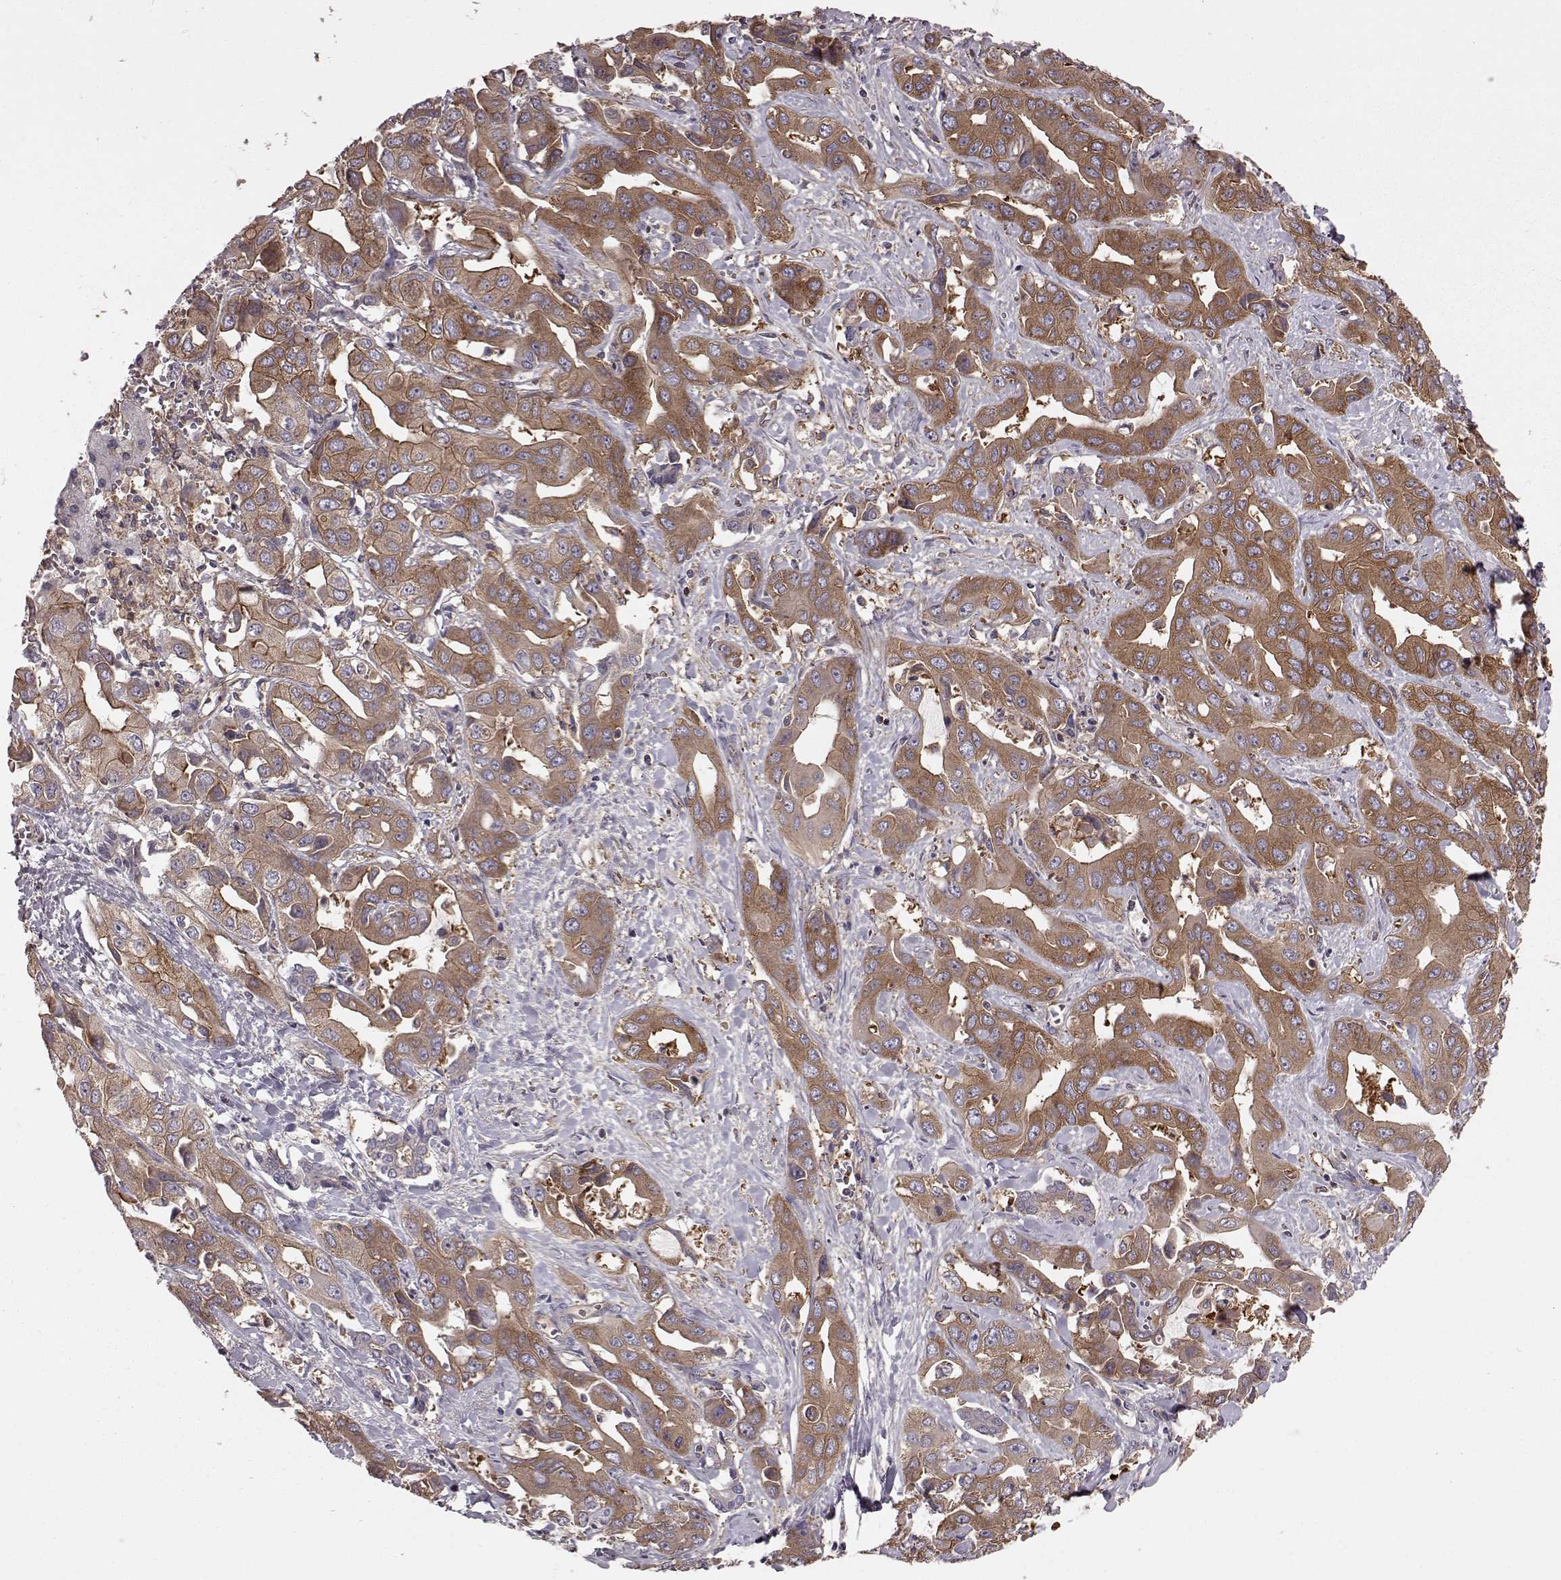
{"staining": {"intensity": "moderate", "quantity": ">75%", "location": "cytoplasmic/membranous"}, "tissue": "liver cancer", "cell_type": "Tumor cells", "image_type": "cancer", "snomed": [{"axis": "morphology", "description": "Cholangiocarcinoma"}, {"axis": "topography", "description": "Liver"}], "caption": "High-magnification brightfield microscopy of cholangiocarcinoma (liver) stained with DAB (brown) and counterstained with hematoxylin (blue). tumor cells exhibit moderate cytoplasmic/membranous positivity is identified in about>75% of cells. The staining is performed using DAB (3,3'-diaminobenzidine) brown chromogen to label protein expression. The nuclei are counter-stained blue using hematoxylin.", "gene": "RABGAP1", "patient": {"sex": "female", "age": 52}}